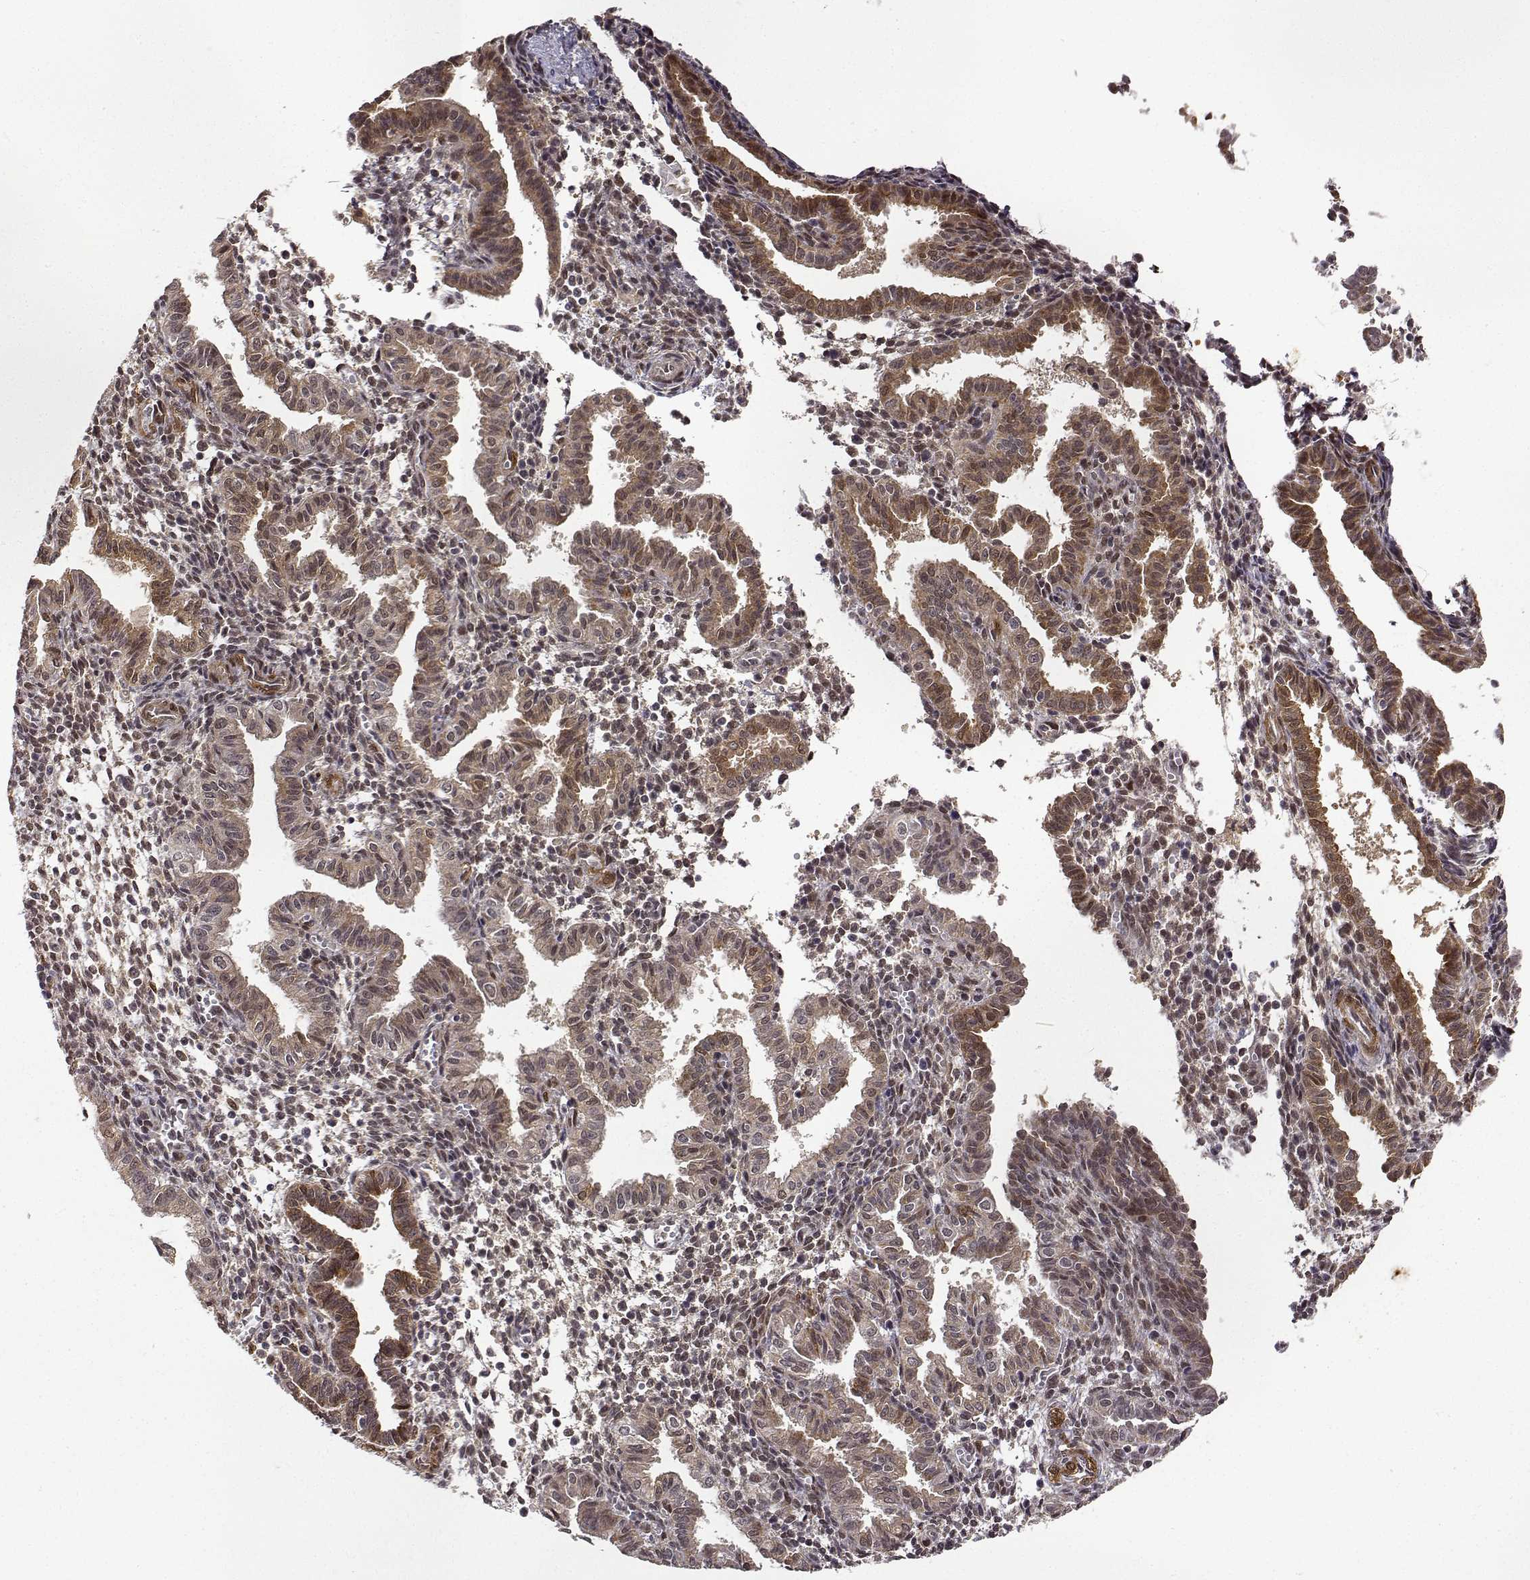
{"staining": {"intensity": "moderate", "quantity": "25%-75%", "location": "cytoplasmic/membranous,nuclear"}, "tissue": "endometrium", "cell_type": "Cells in endometrial stroma", "image_type": "normal", "snomed": [{"axis": "morphology", "description": "Normal tissue, NOS"}, {"axis": "topography", "description": "Endometrium"}], "caption": "This is an image of immunohistochemistry staining of unremarkable endometrium, which shows moderate positivity in the cytoplasmic/membranous,nuclear of cells in endometrial stroma.", "gene": "PHGDH", "patient": {"sex": "female", "age": 37}}